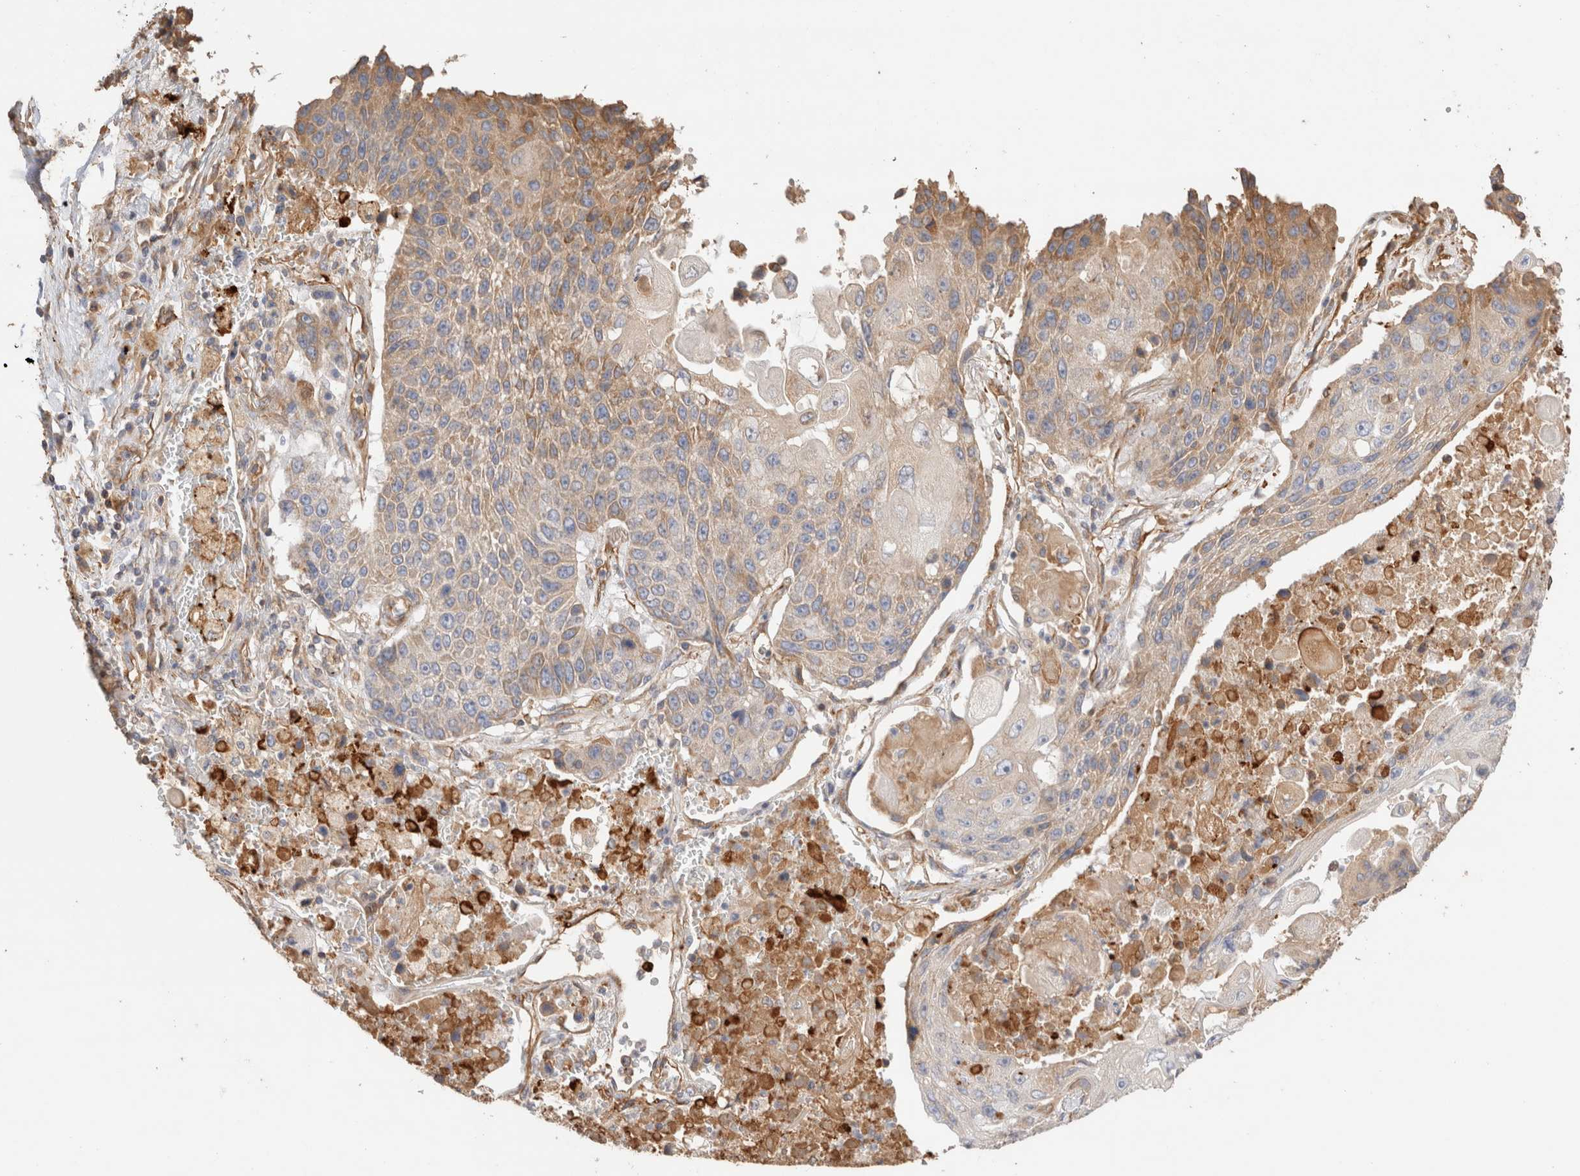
{"staining": {"intensity": "moderate", "quantity": "<25%", "location": "cytoplasmic/membranous"}, "tissue": "lung cancer", "cell_type": "Tumor cells", "image_type": "cancer", "snomed": [{"axis": "morphology", "description": "Squamous cell carcinoma, NOS"}, {"axis": "topography", "description": "Lung"}], "caption": "Immunohistochemistry of lung squamous cell carcinoma reveals low levels of moderate cytoplasmic/membranous expression in approximately <25% of tumor cells.", "gene": "PROS1", "patient": {"sex": "male", "age": 61}}